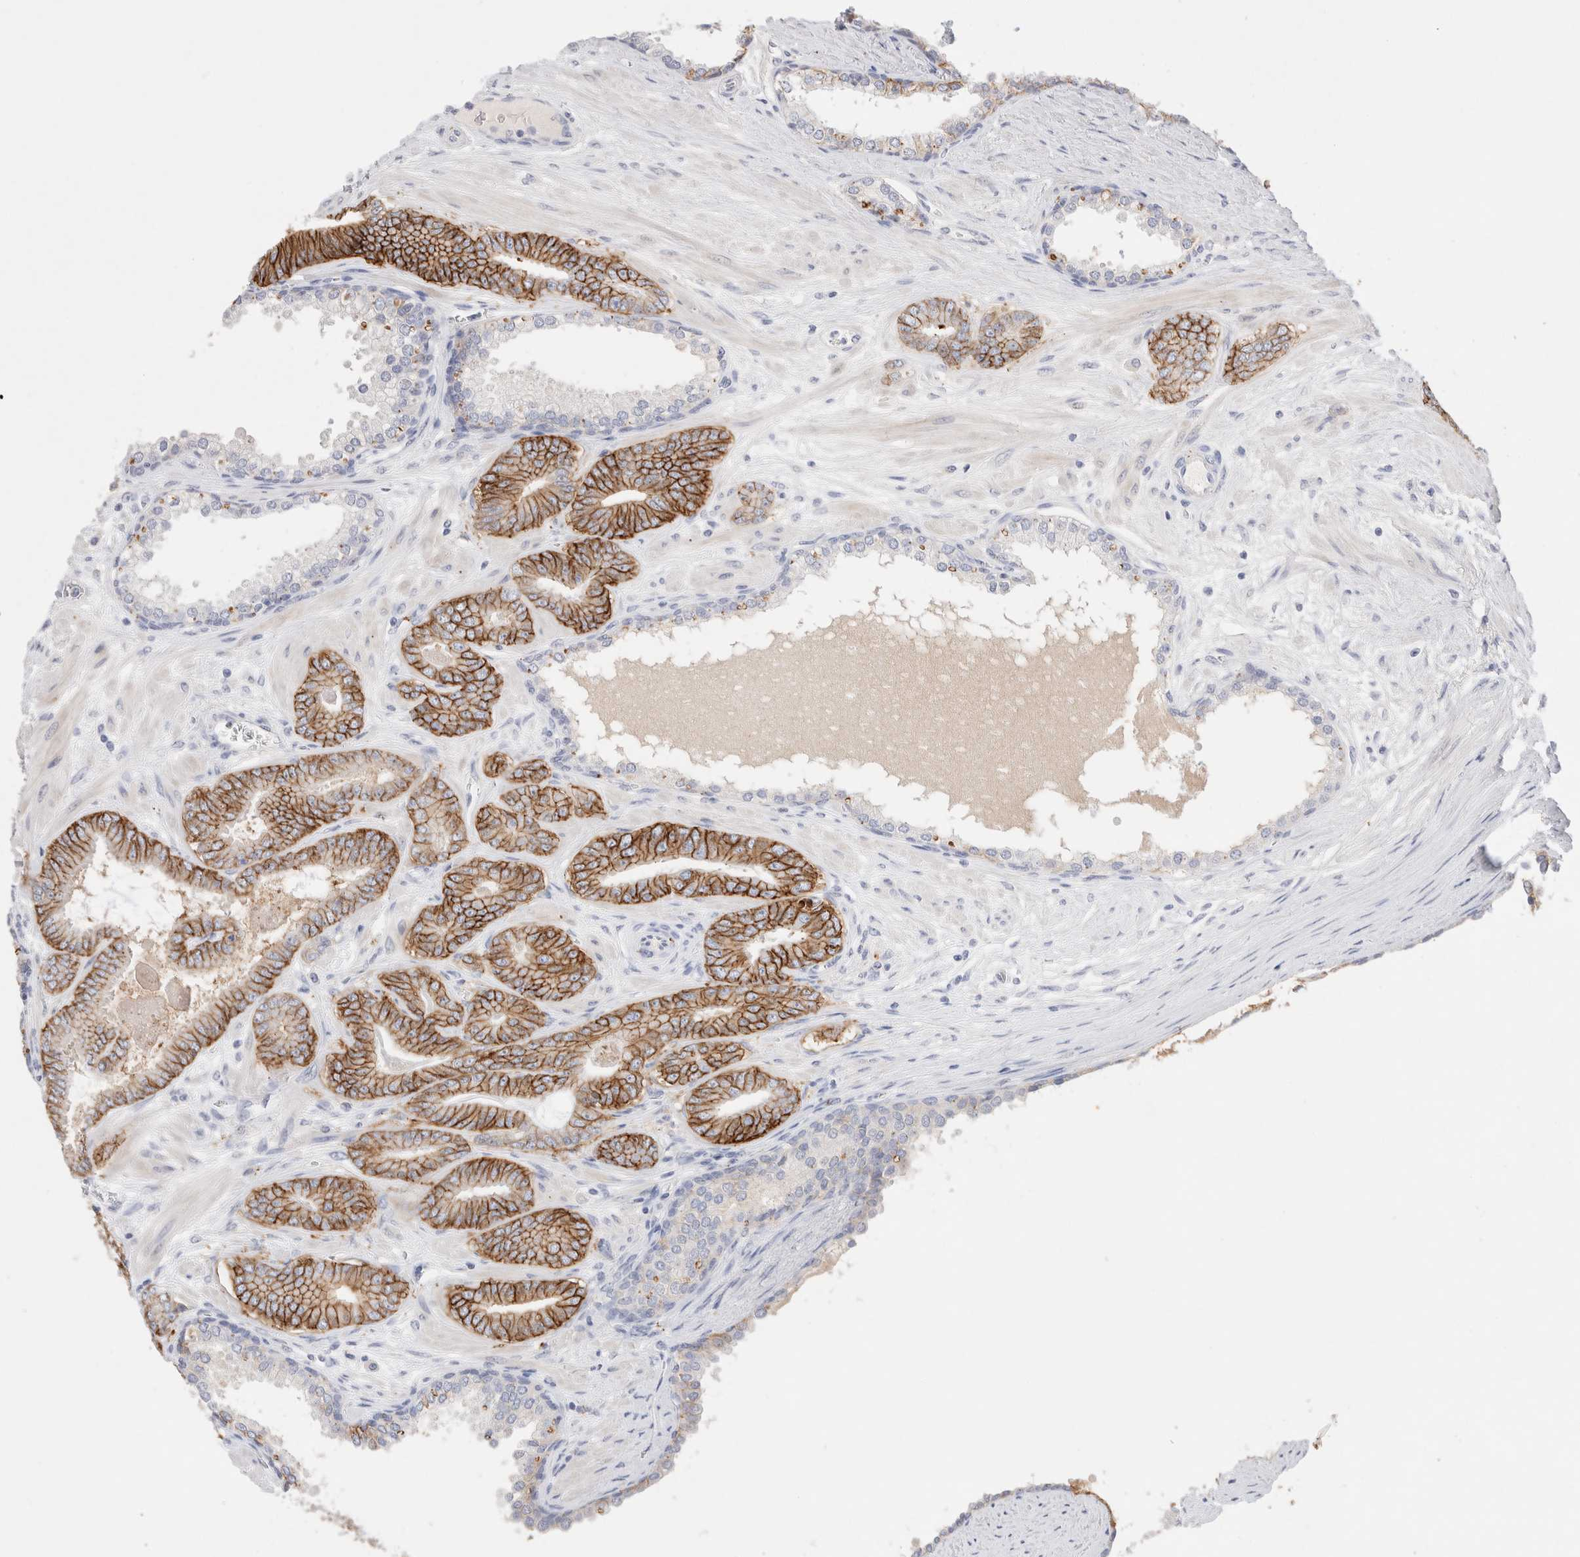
{"staining": {"intensity": "strong", "quantity": "25%-75%", "location": "cytoplasmic/membranous"}, "tissue": "prostate cancer", "cell_type": "Tumor cells", "image_type": "cancer", "snomed": [{"axis": "morphology", "description": "Adenocarcinoma, Low grade"}, {"axis": "topography", "description": "Prostate"}], "caption": "The immunohistochemical stain shows strong cytoplasmic/membranous staining in tumor cells of prostate cancer (low-grade adenocarcinoma) tissue. (Brightfield microscopy of DAB IHC at high magnification).", "gene": "EPCAM", "patient": {"sex": "male", "age": 62}}